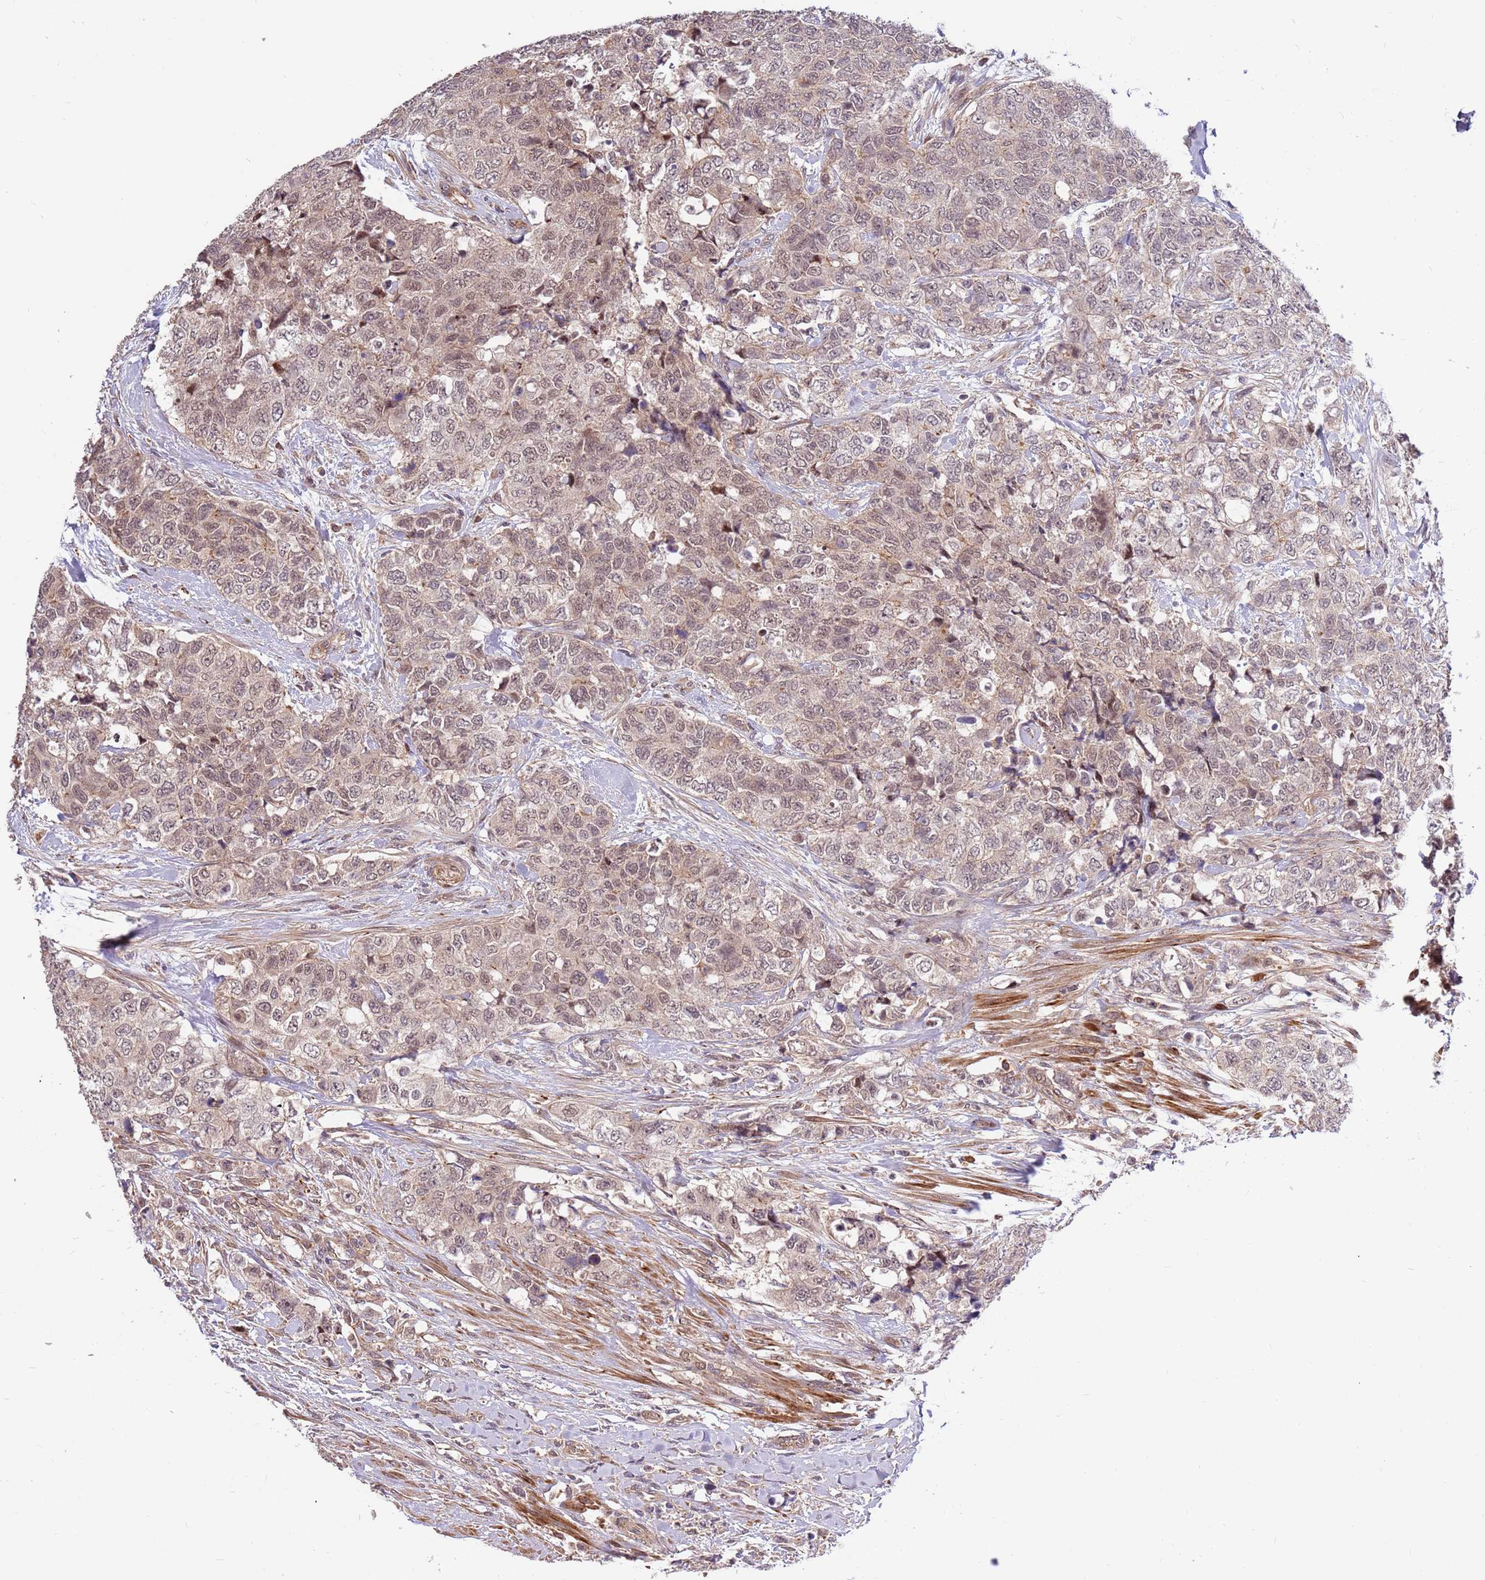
{"staining": {"intensity": "weak", "quantity": "25%-75%", "location": "nuclear"}, "tissue": "urothelial cancer", "cell_type": "Tumor cells", "image_type": "cancer", "snomed": [{"axis": "morphology", "description": "Urothelial carcinoma, High grade"}, {"axis": "topography", "description": "Urinary bladder"}], "caption": "Immunohistochemistry (IHC) (DAB) staining of human urothelial cancer displays weak nuclear protein positivity in about 25%-75% of tumor cells.", "gene": "HAUS3", "patient": {"sex": "female", "age": 78}}